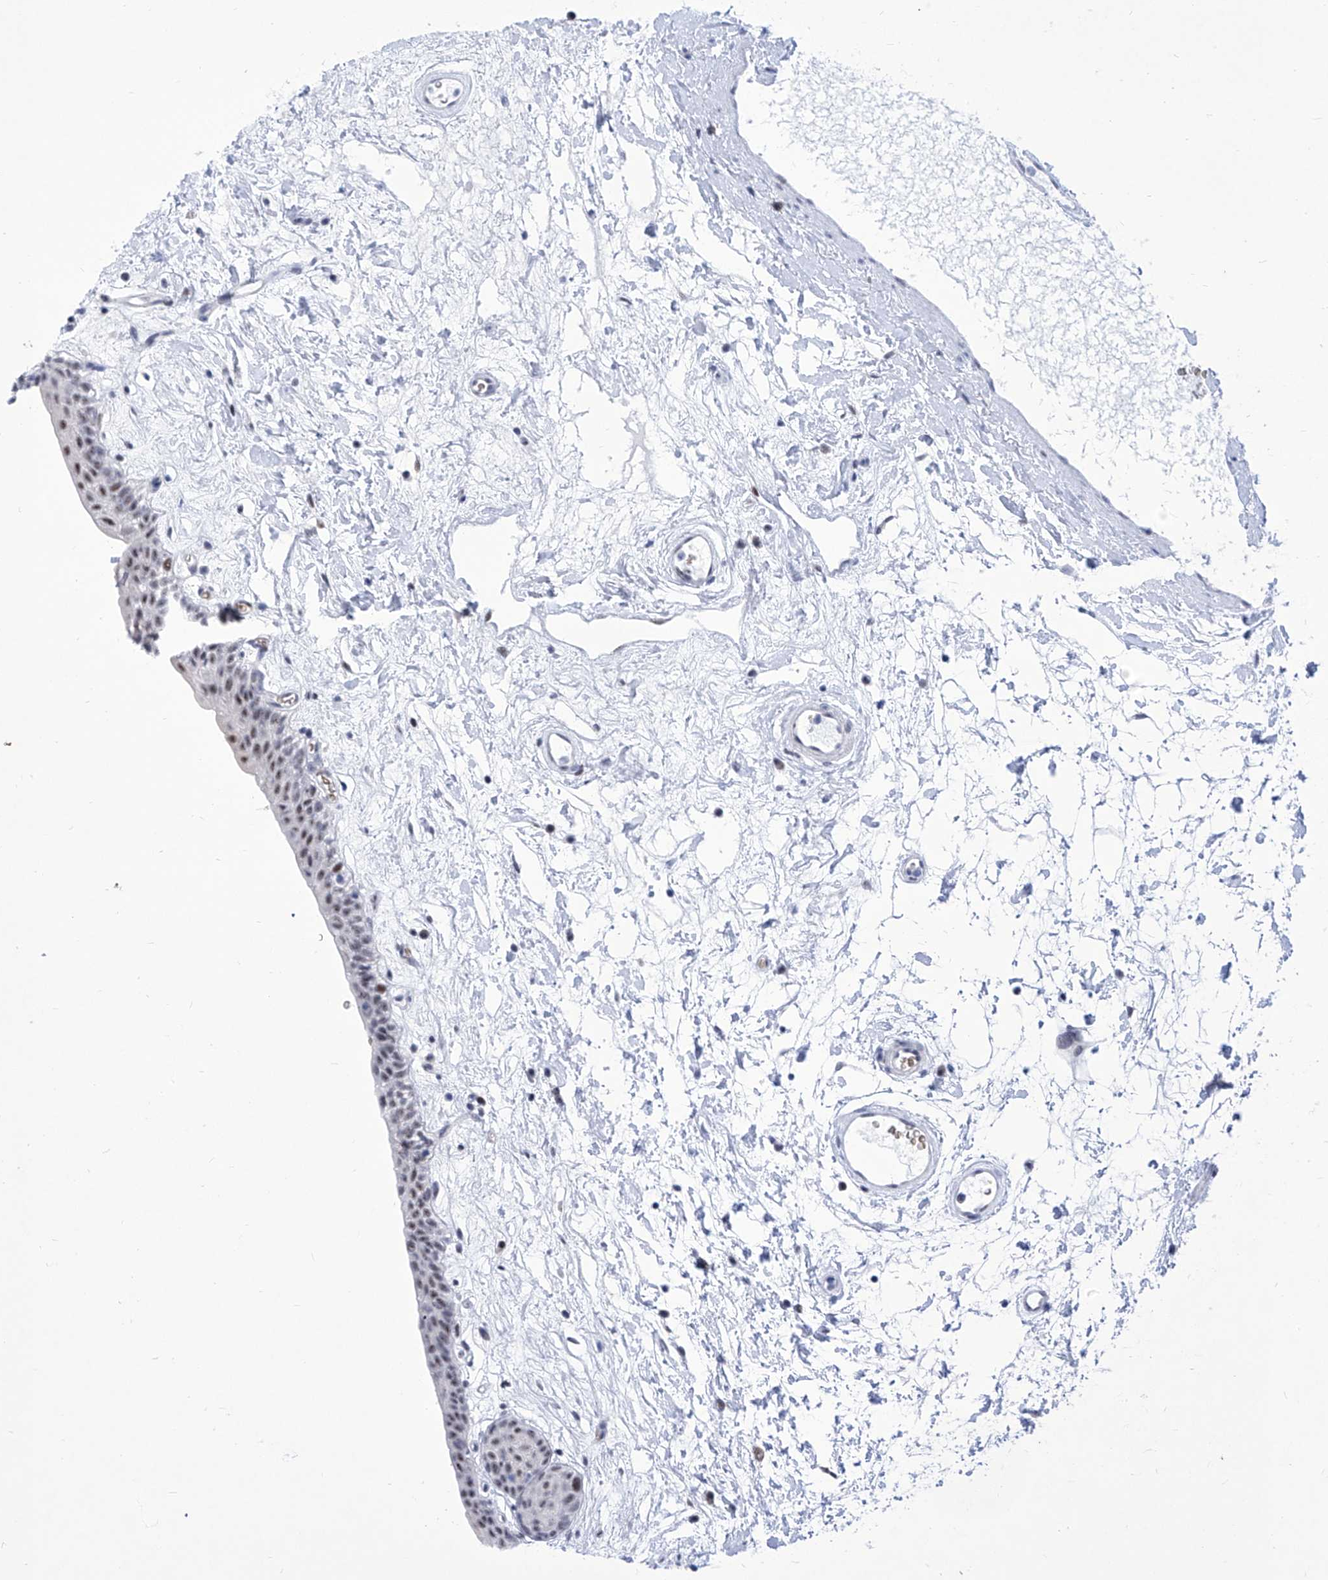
{"staining": {"intensity": "moderate", "quantity": "<25%", "location": "nuclear"}, "tissue": "urinary bladder", "cell_type": "Urothelial cells", "image_type": "normal", "snomed": [{"axis": "morphology", "description": "Normal tissue, NOS"}, {"axis": "topography", "description": "Urinary bladder"}], "caption": "IHC staining of unremarkable urinary bladder, which exhibits low levels of moderate nuclear staining in approximately <25% of urothelial cells indicating moderate nuclear protein positivity. The staining was performed using DAB (brown) for protein detection and nuclei were counterstained in hematoxylin (blue).", "gene": "SART1", "patient": {"sex": "male", "age": 83}}